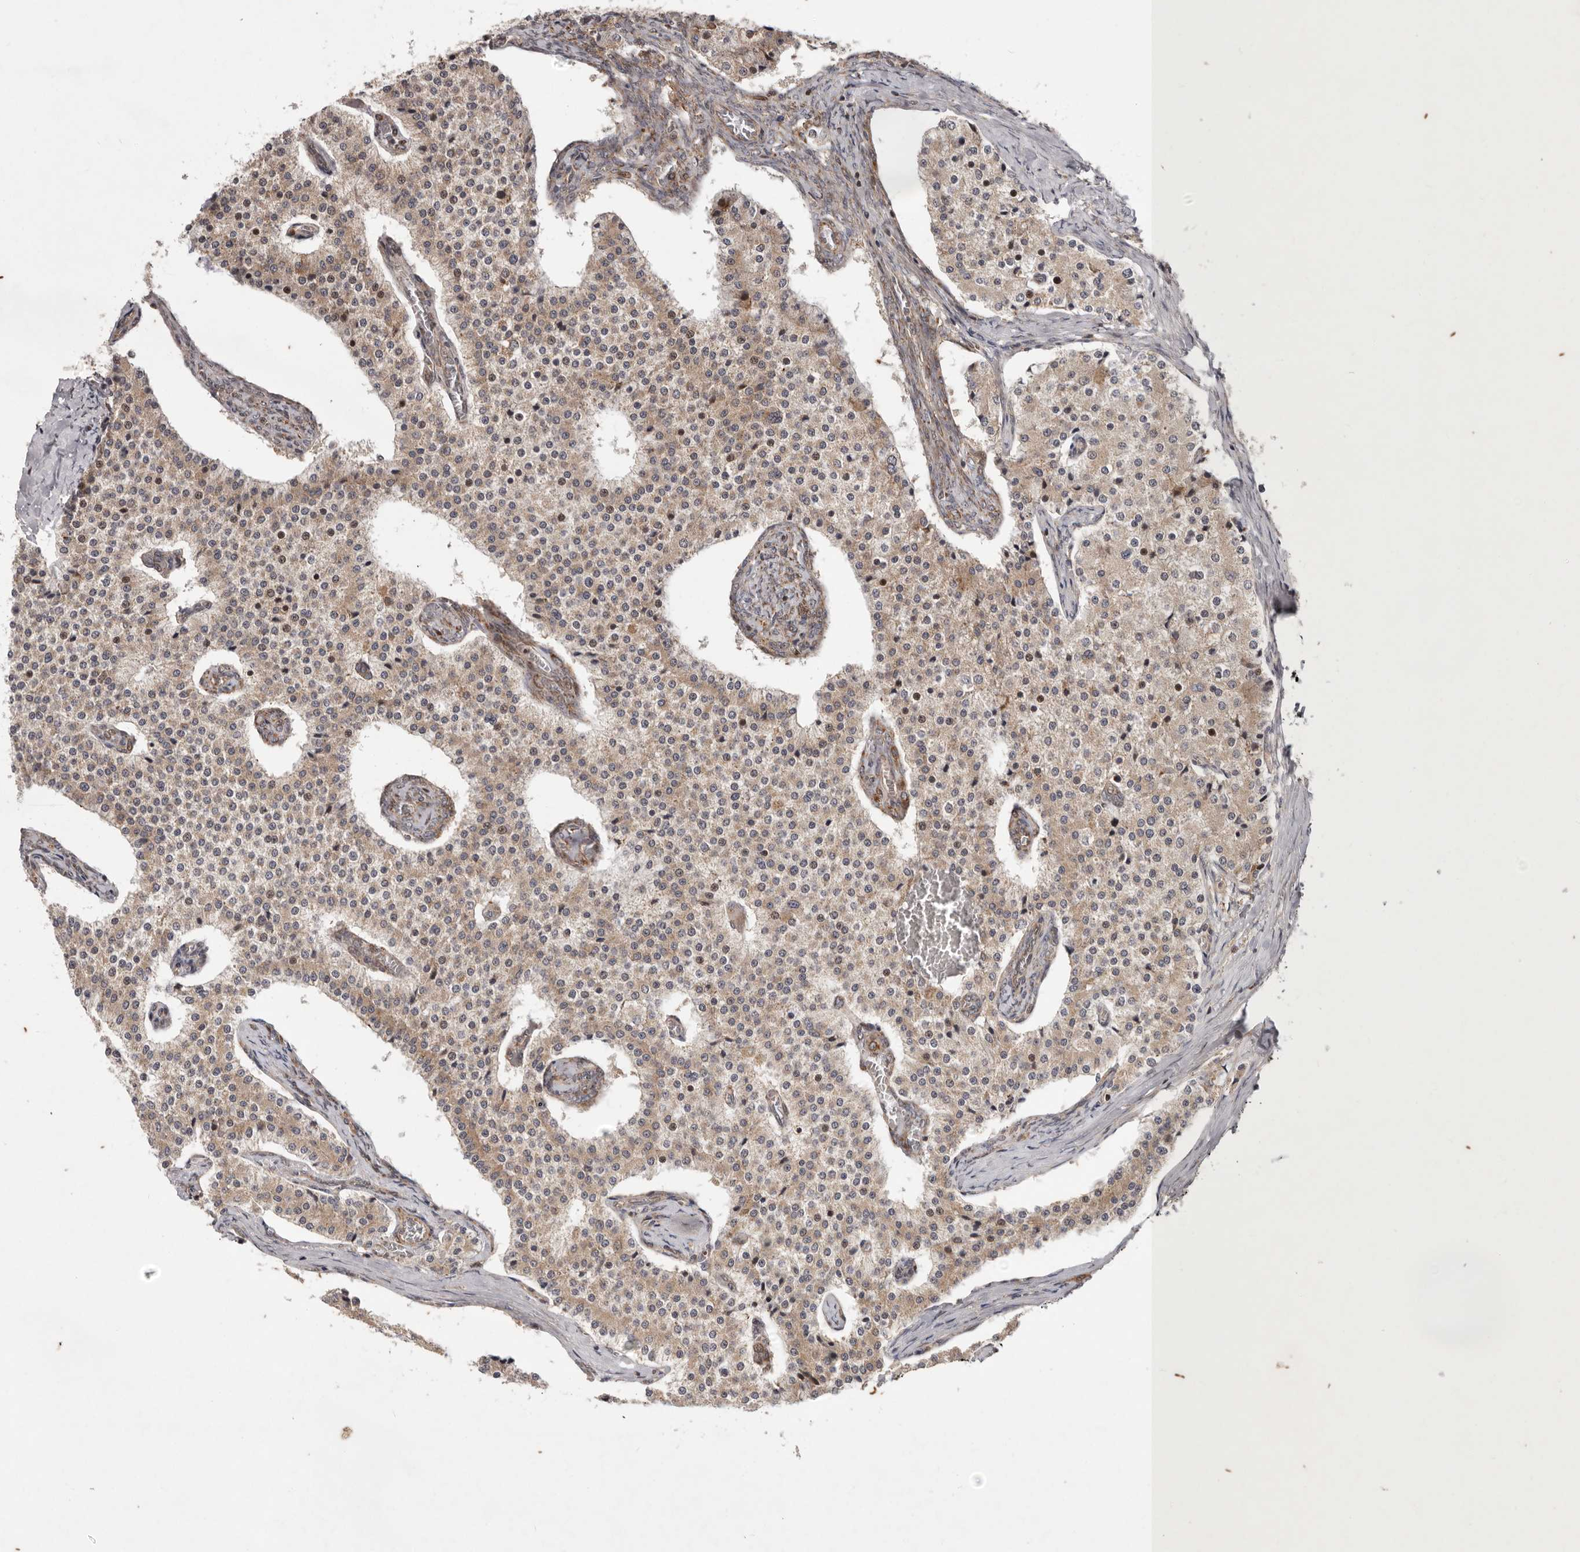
{"staining": {"intensity": "moderate", "quantity": ">75%", "location": "cytoplasmic/membranous"}, "tissue": "carcinoid", "cell_type": "Tumor cells", "image_type": "cancer", "snomed": [{"axis": "morphology", "description": "Carcinoid, malignant, NOS"}, {"axis": "topography", "description": "Colon"}], "caption": "Immunohistochemistry staining of malignant carcinoid, which displays medium levels of moderate cytoplasmic/membranous expression in approximately >75% of tumor cells indicating moderate cytoplasmic/membranous protein positivity. The staining was performed using DAB (brown) for protein detection and nuclei were counterstained in hematoxylin (blue).", "gene": "MRPS10", "patient": {"sex": "female", "age": 52}}